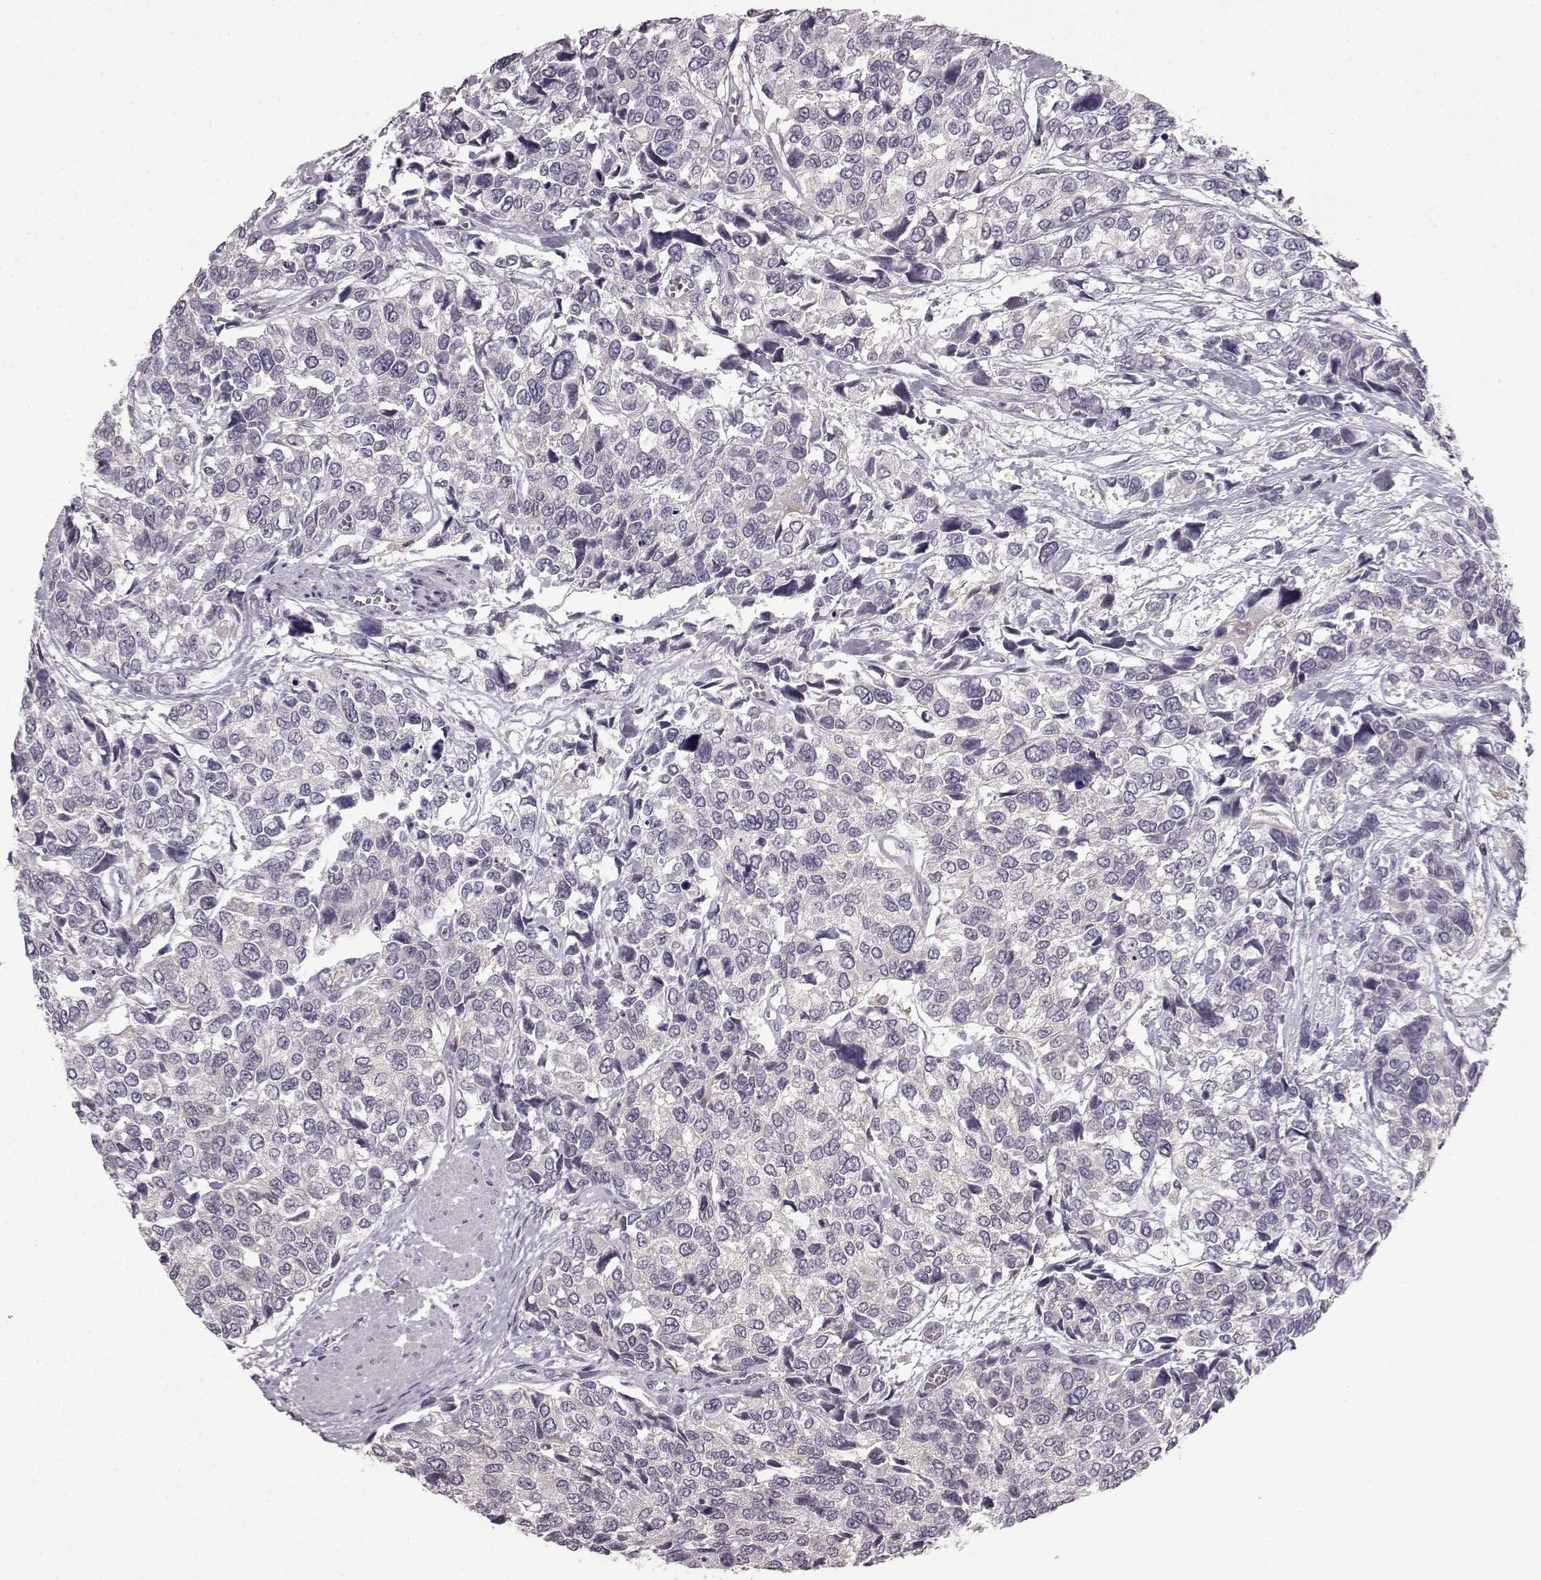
{"staining": {"intensity": "negative", "quantity": "none", "location": "none"}, "tissue": "urothelial cancer", "cell_type": "Tumor cells", "image_type": "cancer", "snomed": [{"axis": "morphology", "description": "Urothelial carcinoma, High grade"}, {"axis": "topography", "description": "Urinary bladder"}], "caption": "A high-resolution image shows immunohistochemistry staining of urothelial cancer, which displays no significant expression in tumor cells.", "gene": "SPAG17", "patient": {"sex": "male", "age": 77}}